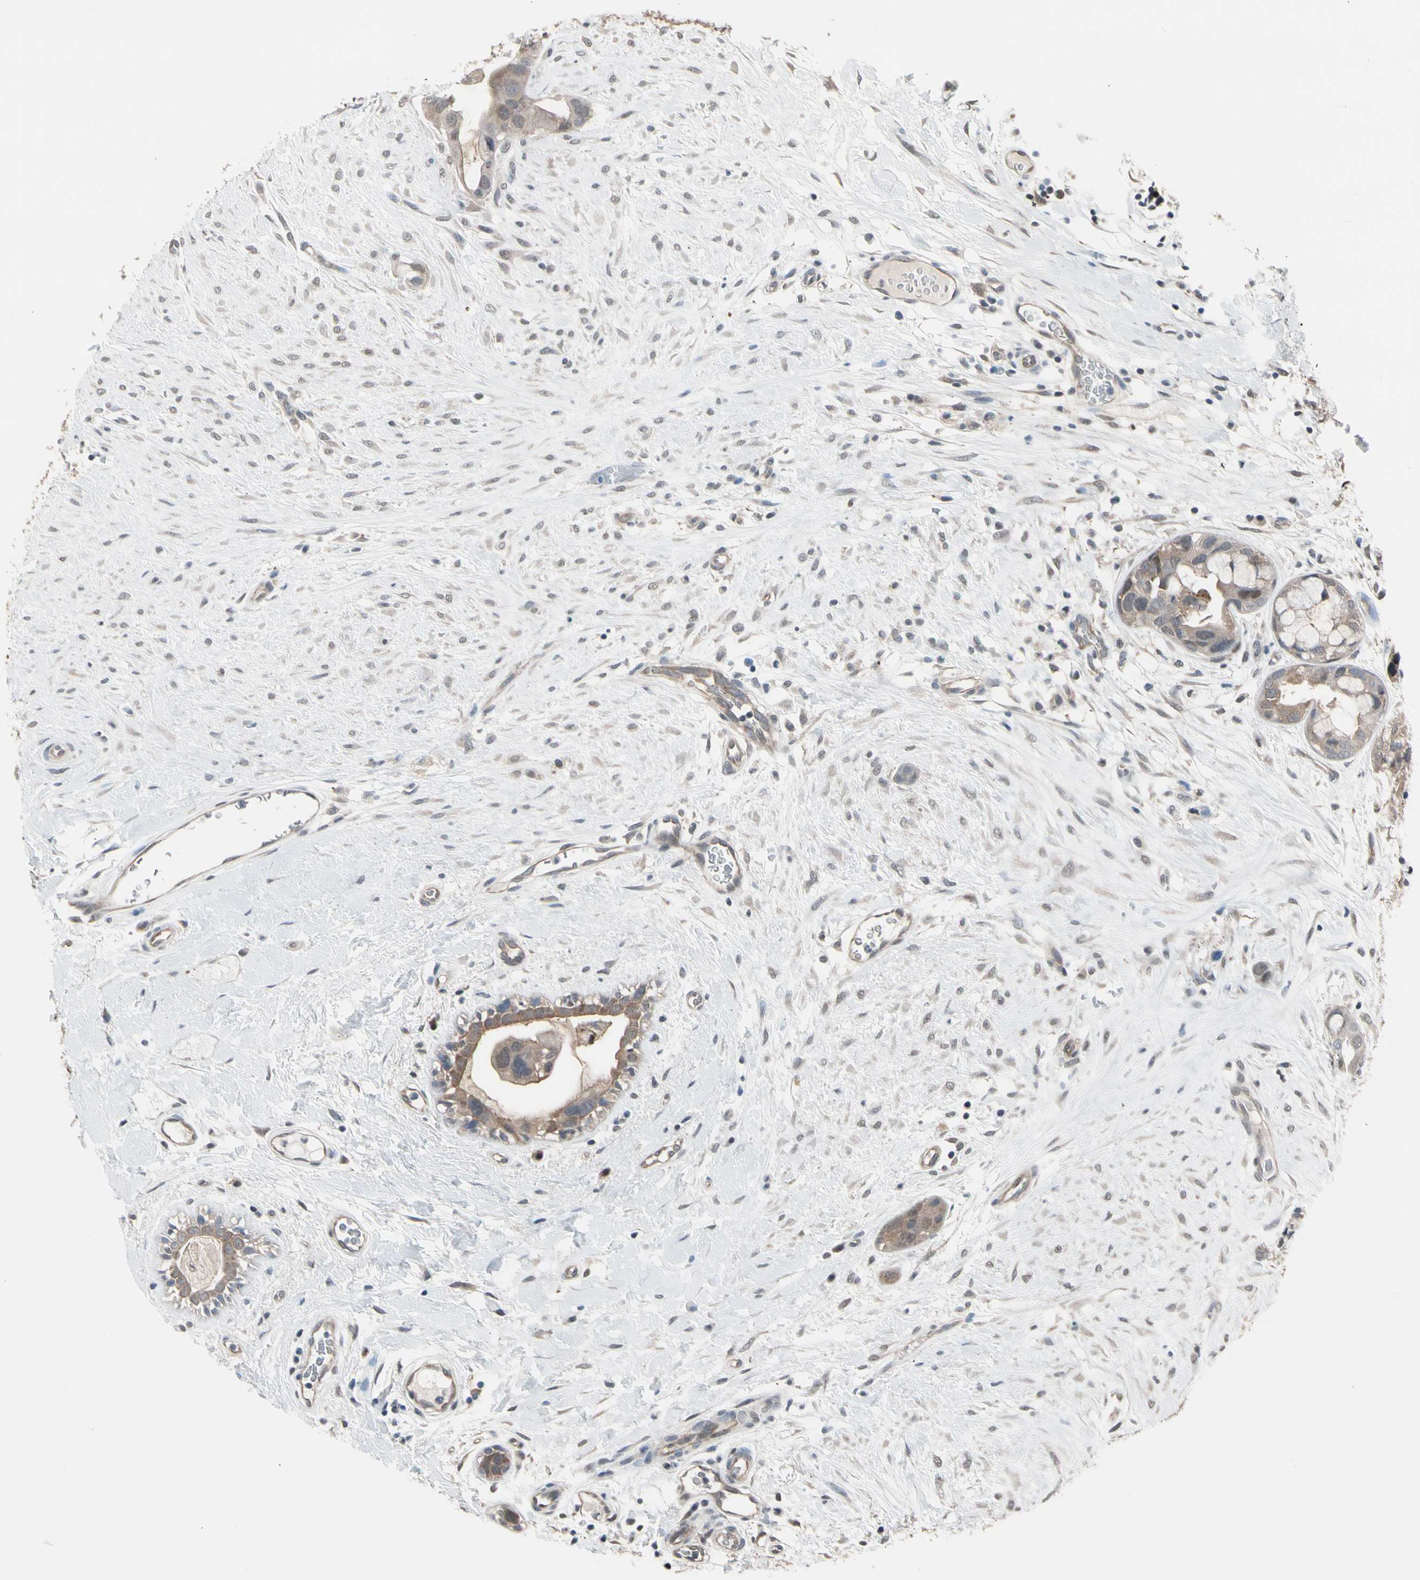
{"staining": {"intensity": "weak", "quantity": ">75%", "location": "cytoplasmic/membranous"}, "tissue": "breast cancer", "cell_type": "Tumor cells", "image_type": "cancer", "snomed": [{"axis": "morphology", "description": "Duct carcinoma"}, {"axis": "topography", "description": "Breast"}], "caption": "Breast intraductal carcinoma stained with immunohistochemistry (IHC) reveals weak cytoplasmic/membranous staining in approximately >75% of tumor cells. (DAB (3,3'-diaminobenzidine) IHC with brightfield microscopy, high magnification).", "gene": "PSMA2", "patient": {"sex": "female", "age": 40}}